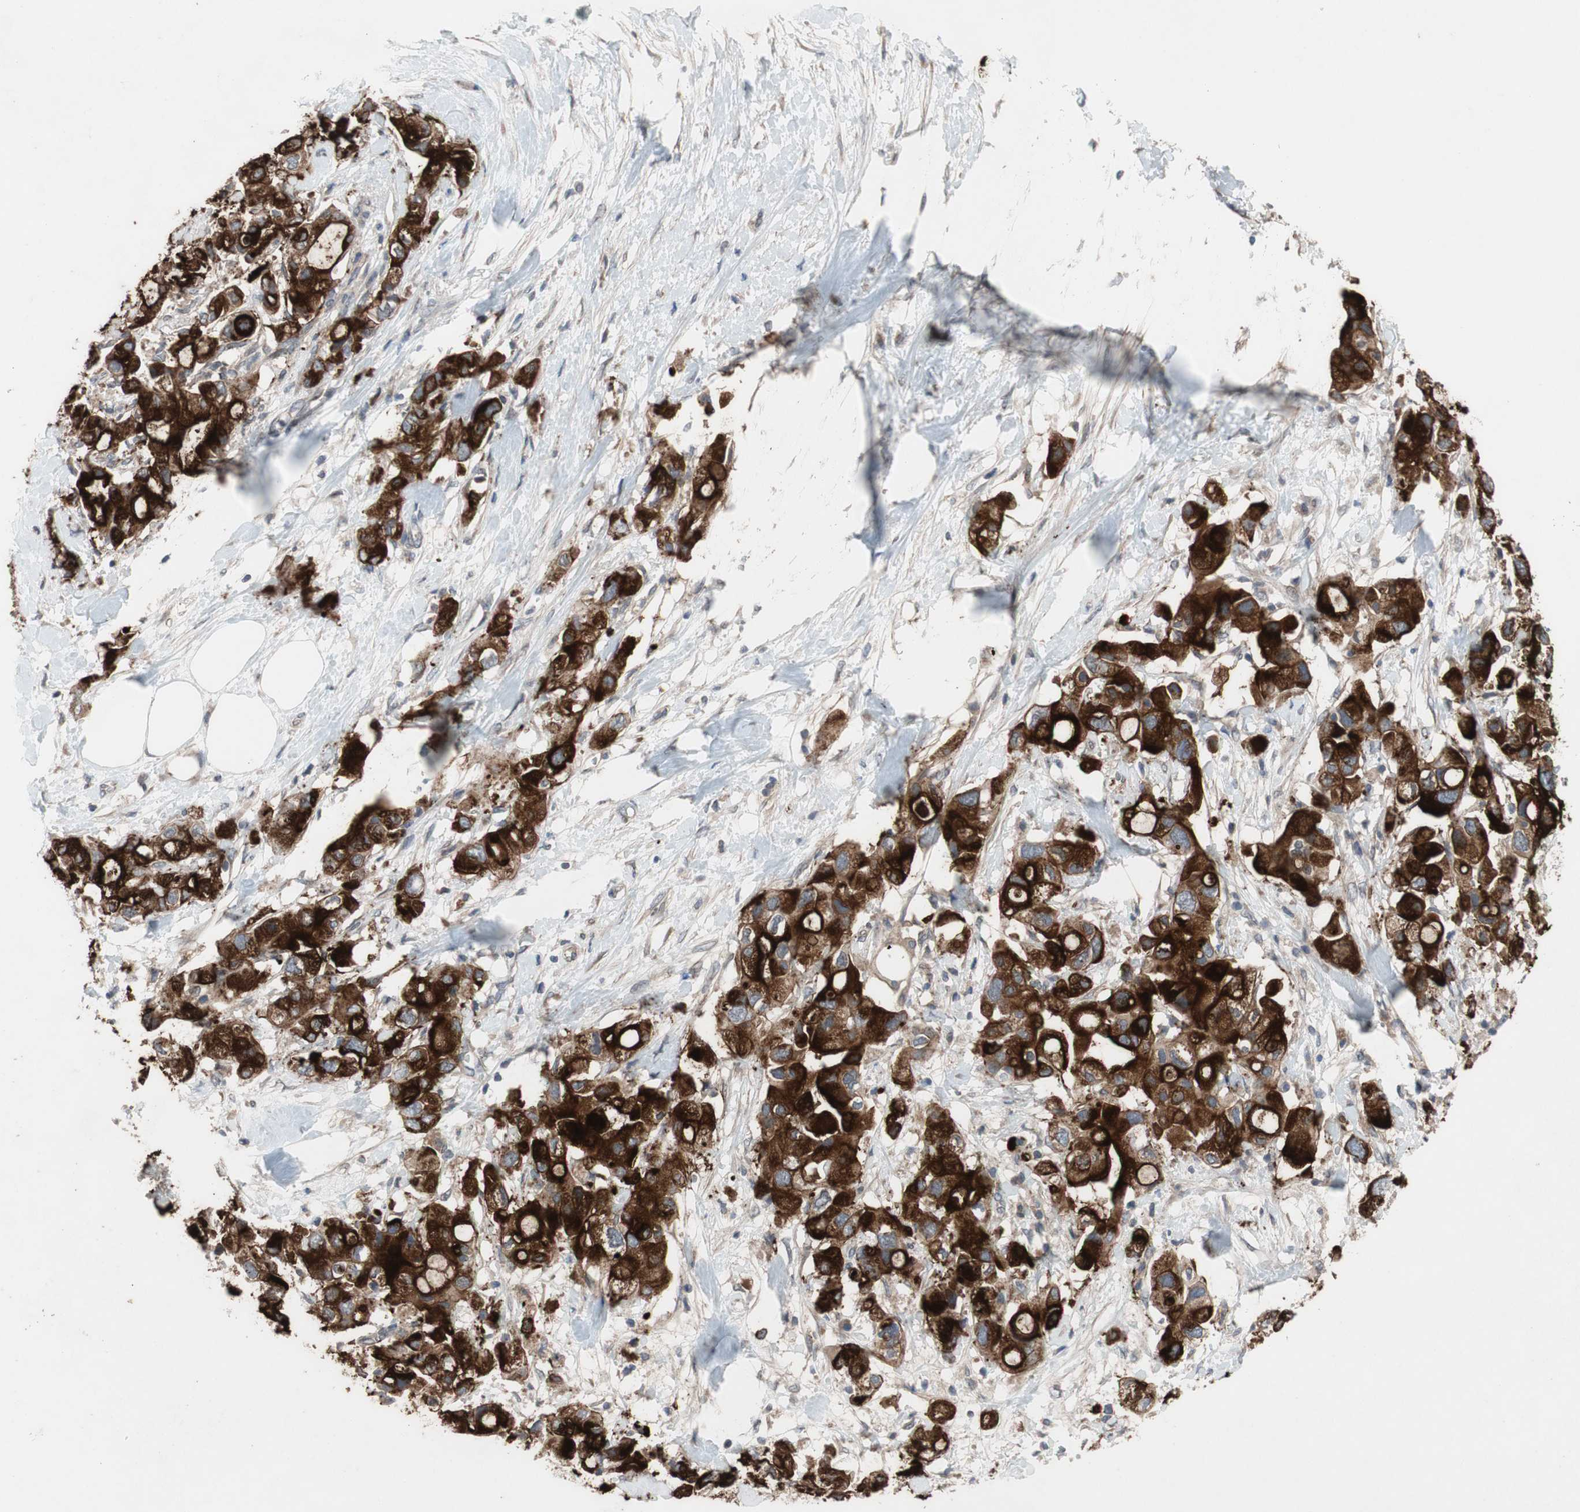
{"staining": {"intensity": "strong", "quantity": ">75%", "location": "cytoplasmic/membranous"}, "tissue": "pancreatic cancer", "cell_type": "Tumor cells", "image_type": "cancer", "snomed": [{"axis": "morphology", "description": "Adenocarcinoma, NOS"}, {"axis": "topography", "description": "Pancreas"}], "caption": "This image displays IHC staining of pancreatic adenocarcinoma, with high strong cytoplasmic/membranous positivity in about >75% of tumor cells.", "gene": "OAZ1", "patient": {"sex": "female", "age": 56}}